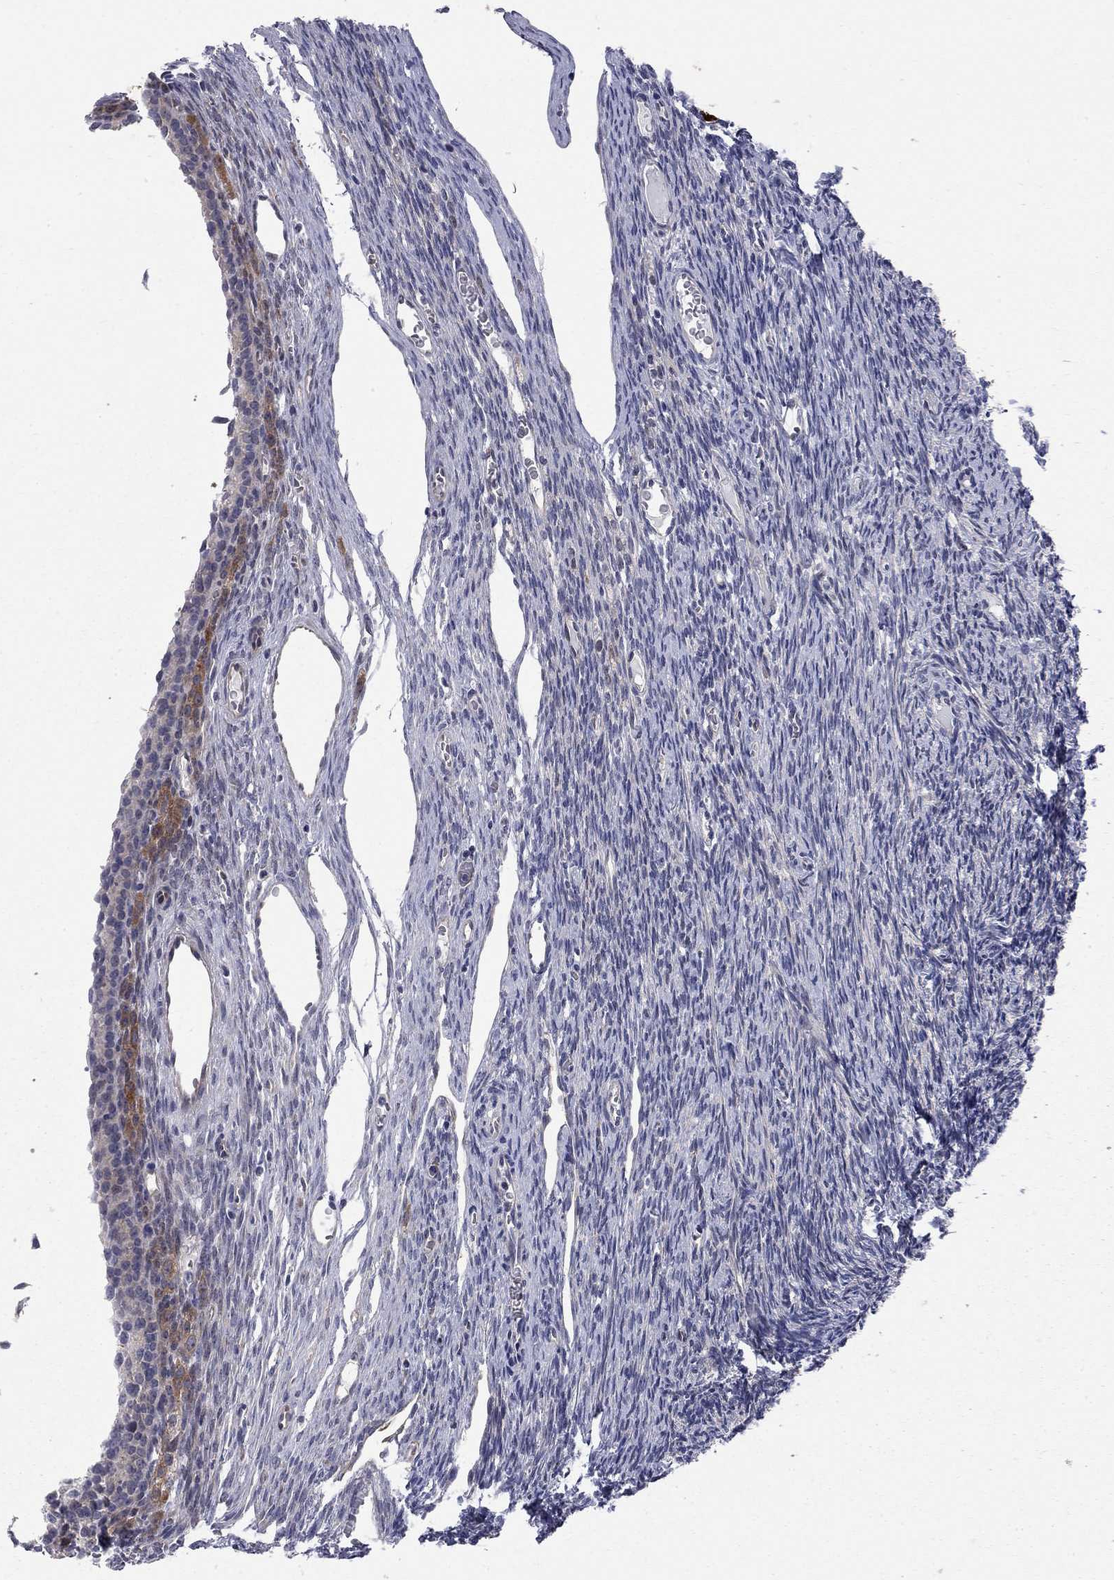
{"staining": {"intensity": "negative", "quantity": "none", "location": "none"}, "tissue": "ovary", "cell_type": "Follicle cells", "image_type": "normal", "snomed": [{"axis": "morphology", "description": "Normal tissue, NOS"}, {"axis": "topography", "description": "Ovary"}], "caption": "Immunohistochemistry micrograph of normal ovary: ovary stained with DAB (3,3'-diaminobenzidine) displays no significant protein expression in follicle cells. The staining is performed using DAB brown chromogen with nuclei counter-stained in using hematoxylin.", "gene": "ENSG00000255639", "patient": {"sex": "female", "age": 27}}